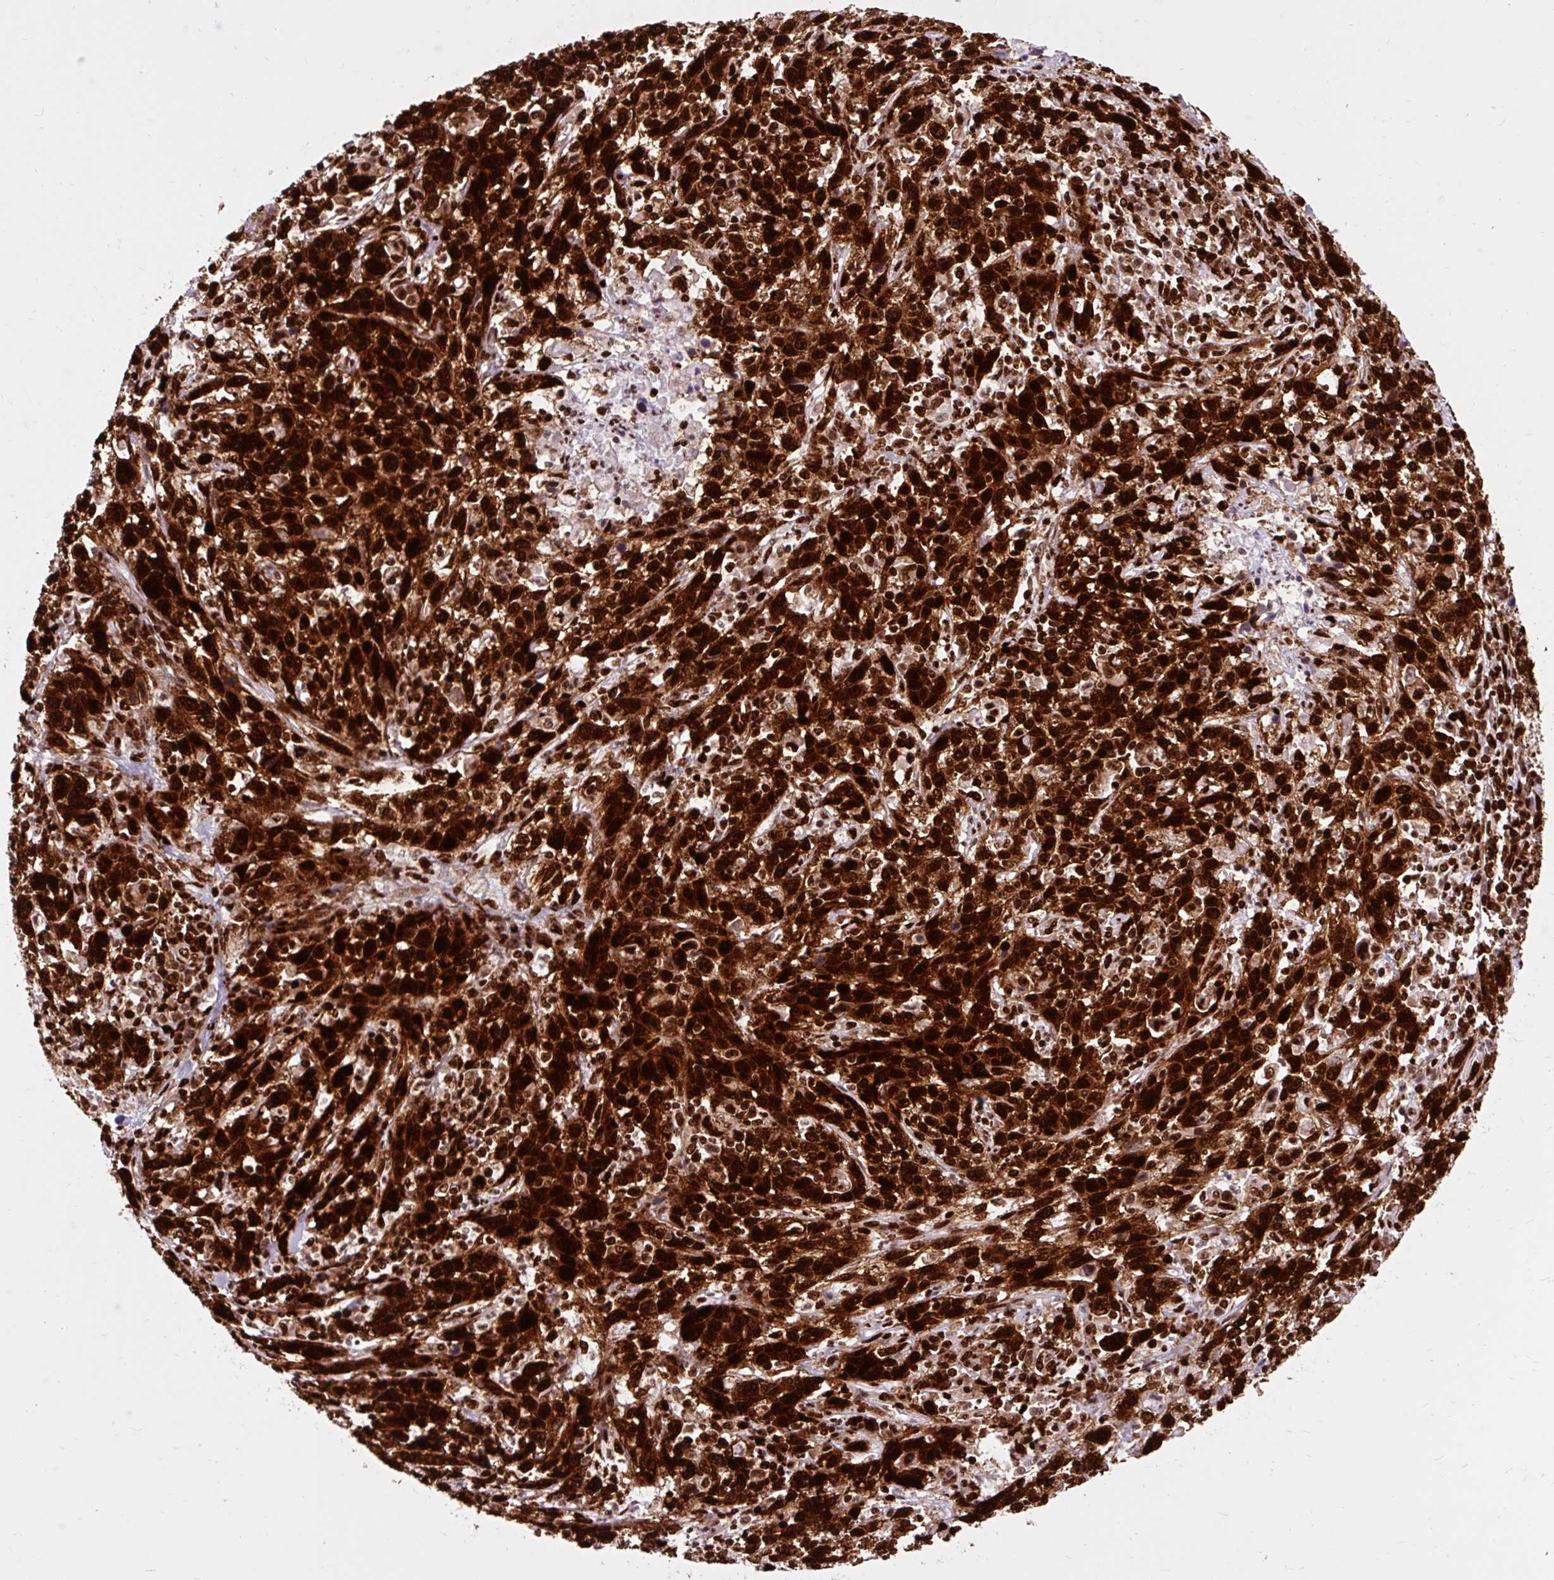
{"staining": {"intensity": "strong", "quantity": ">75%", "location": "nuclear"}, "tissue": "cervical cancer", "cell_type": "Tumor cells", "image_type": "cancer", "snomed": [{"axis": "morphology", "description": "Squamous cell carcinoma, NOS"}, {"axis": "topography", "description": "Cervix"}], "caption": "Immunohistochemical staining of cervical cancer (squamous cell carcinoma) displays high levels of strong nuclear positivity in about >75% of tumor cells. Using DAB (brown) and hematoxylin (blue) stains, captured at high magnification using brightfield microscopy.", "gene": "FUS", "patient": {"sex": "female", "age": 46}}